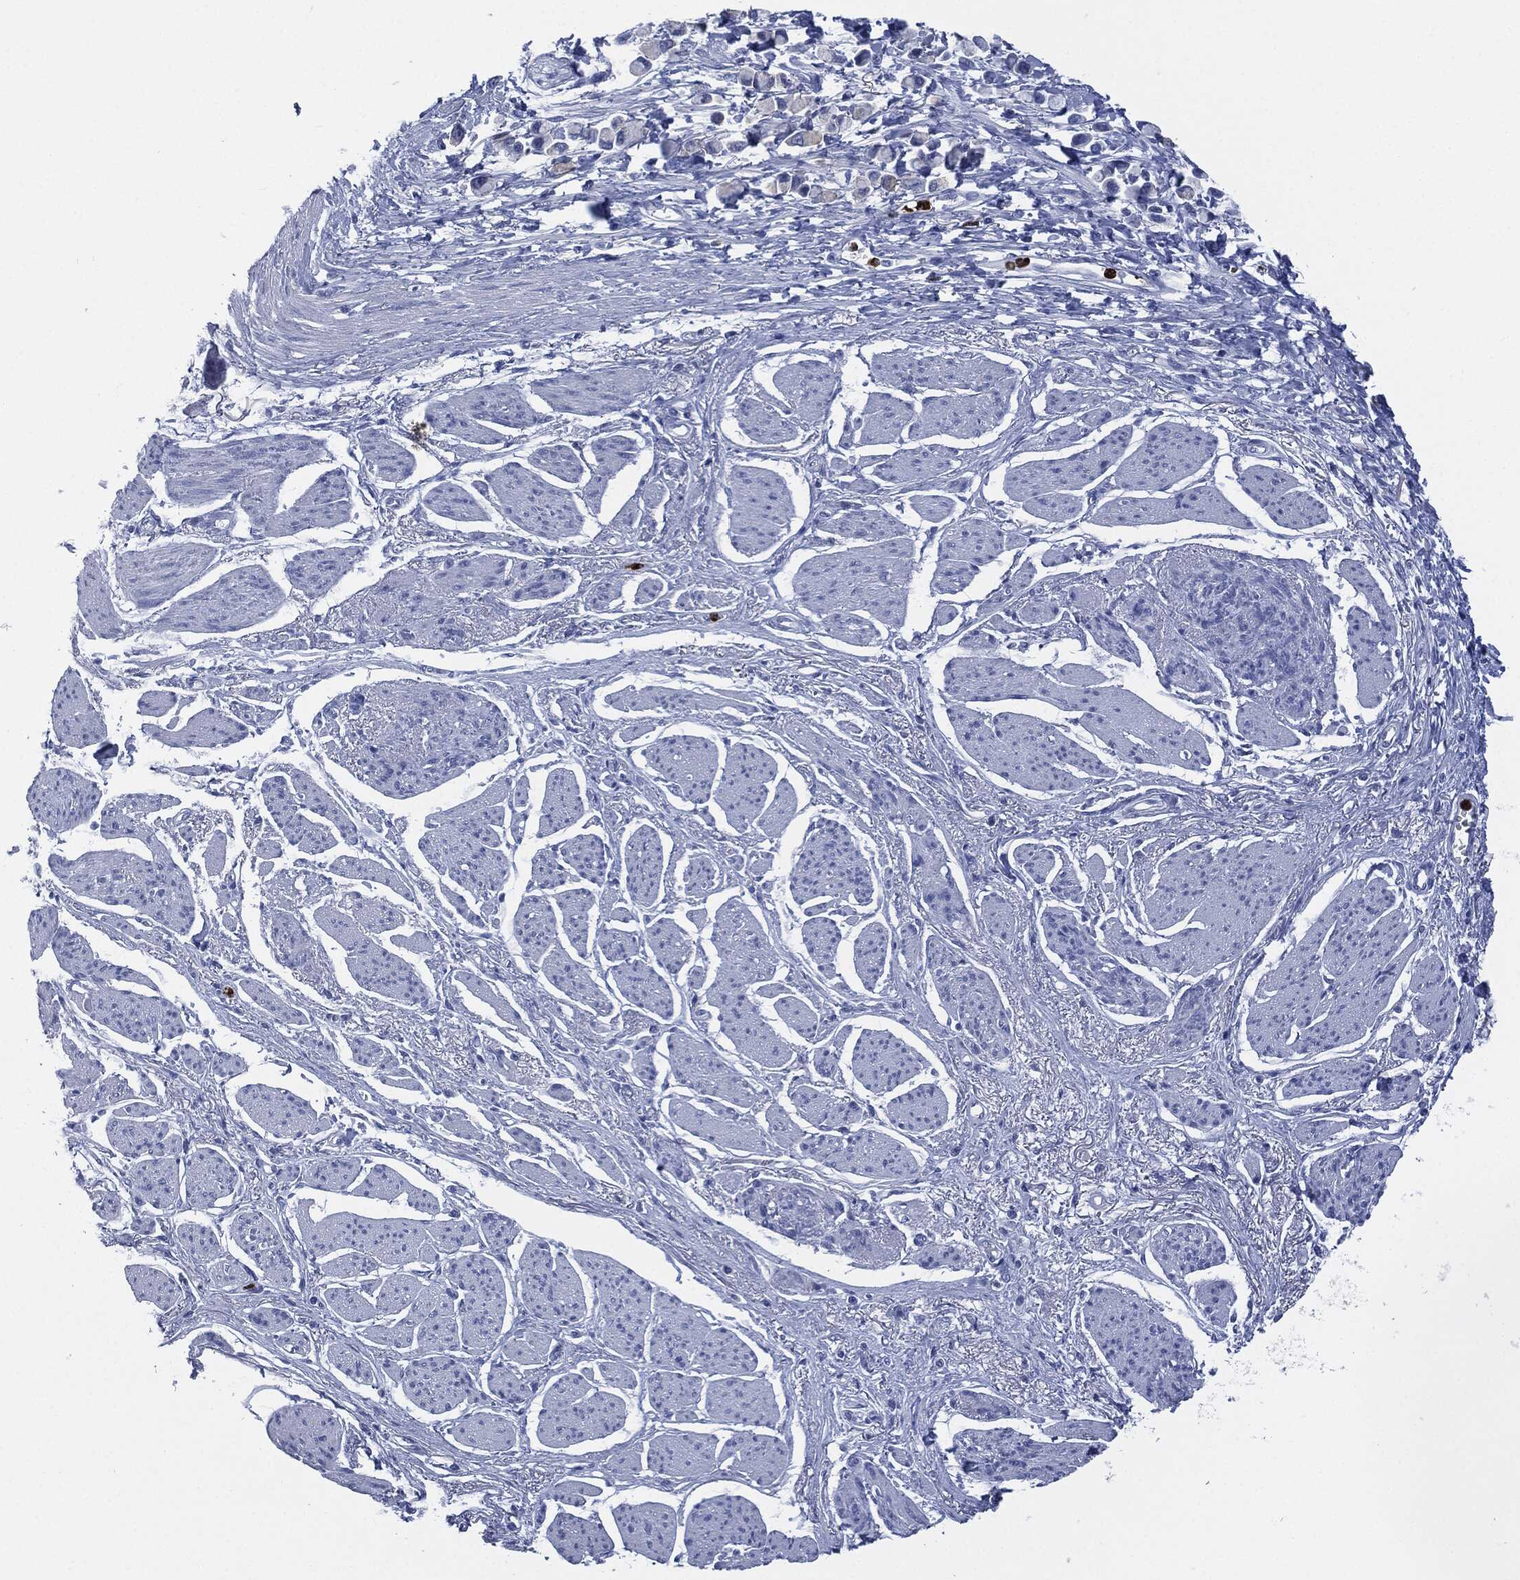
{"staining": {"intensity": "negative", "quantity": "none", "location": "none"}, "tissue": "stomach cancer", "cell_type": "Tumor cells", "image_type": "cancer", "snomed": [{"axis": "morphology", "description": "Adenocarcinoma, NOS"}, {"axis": "topography", "description": "Stomach"}], "caption": "Adenocarcinoma (stomach) stained for a protein using immunohistochemistry shows no staining tumor cells.", "gene": "CEACAM8", "patient": {"sex": "female", "age": 81}}